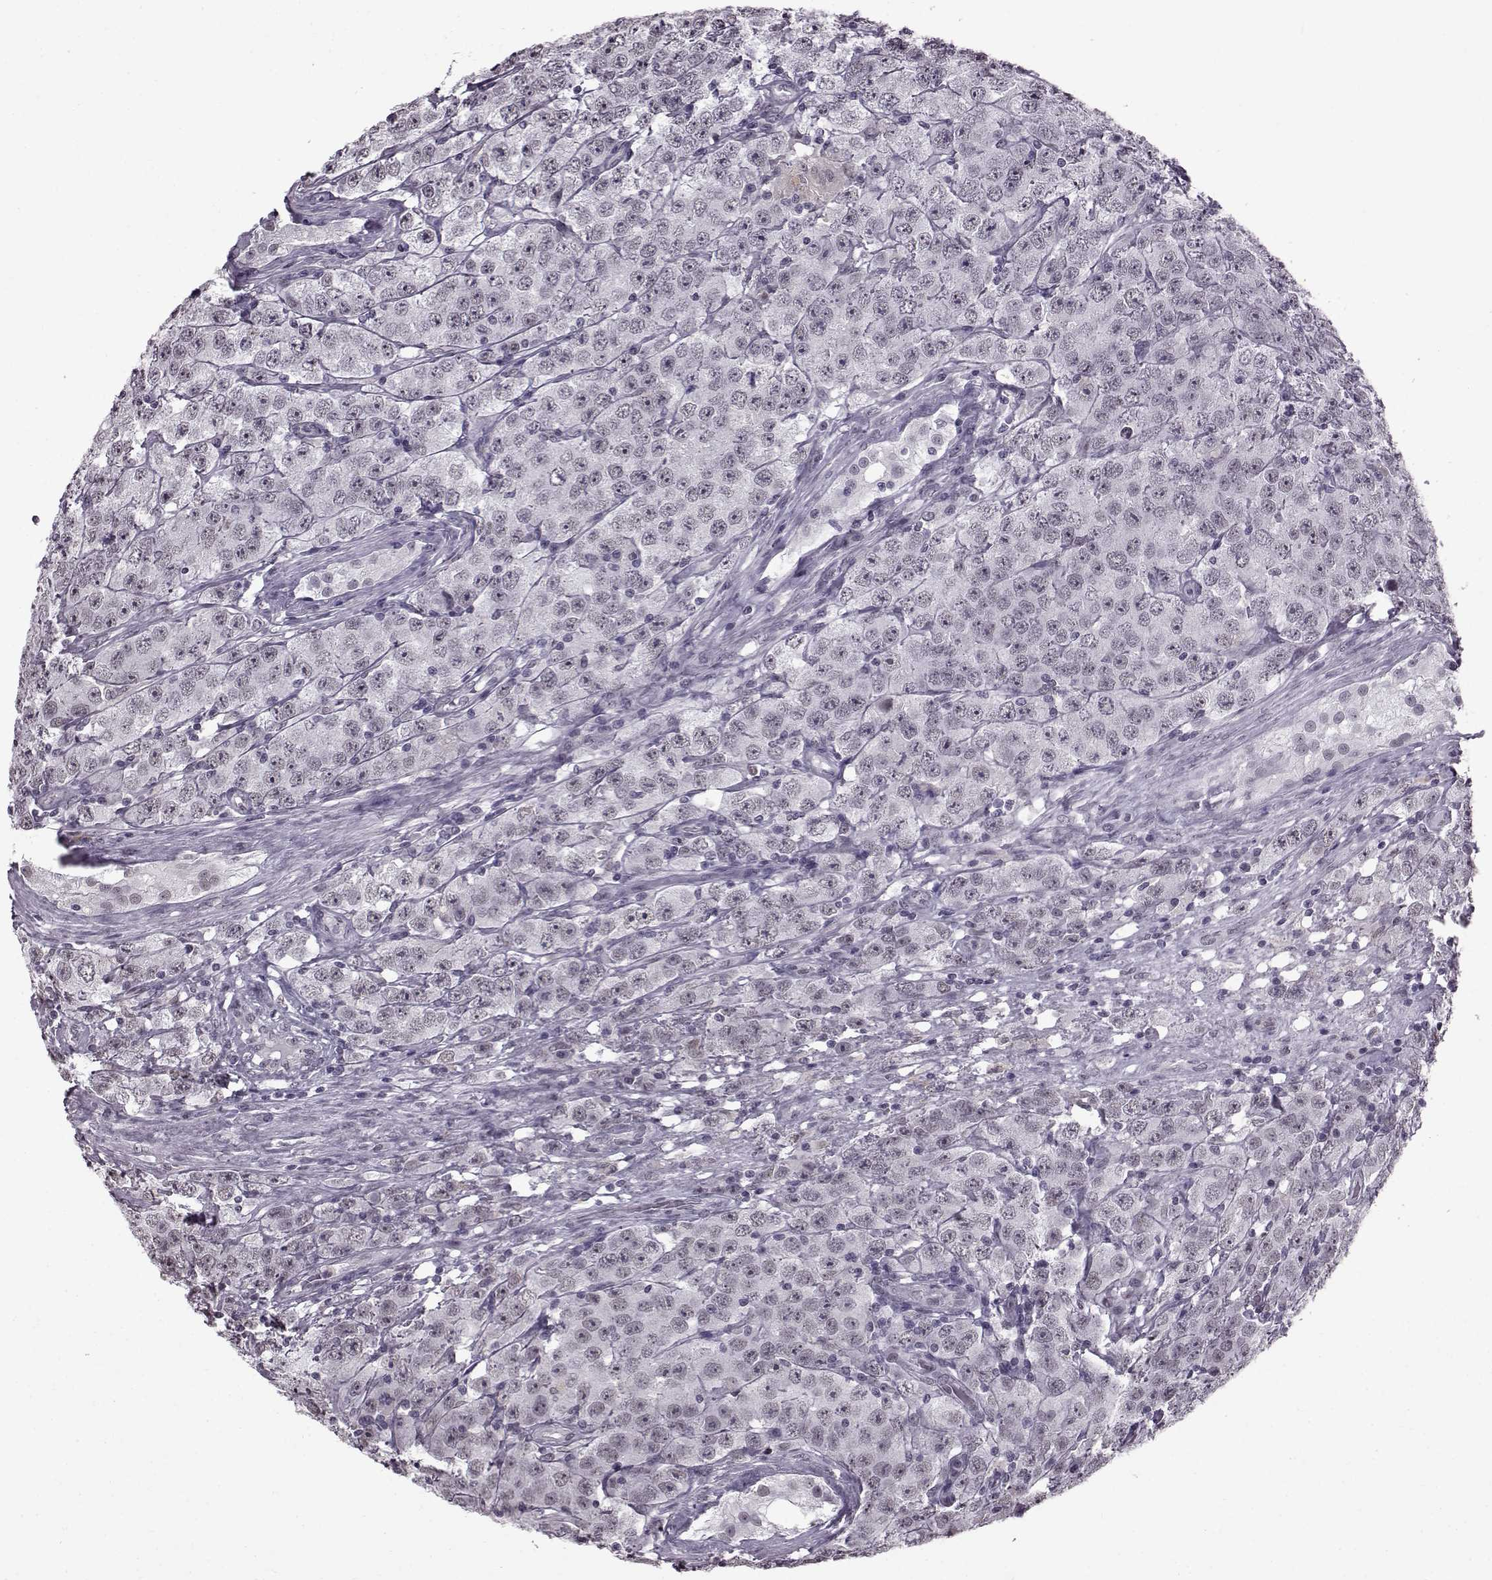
{"staining": {"intensity": "negative", "quantity": "none", "location": "none"}, "tissue": "testis cancer", "cell_type": "Tumor cells", "image_type": "cancer", "snomed": [{"axis": "morphology", "description": "Seminoma, NOS"}, {"axis": "topography", "description": "Testis"}], "caption": "IHC image of human testis cancer stained for a protein (brown), which displays no staining in tumor cells.", "gene": "SLC28A2", "patient": {"sex": "male", "age": 52}}